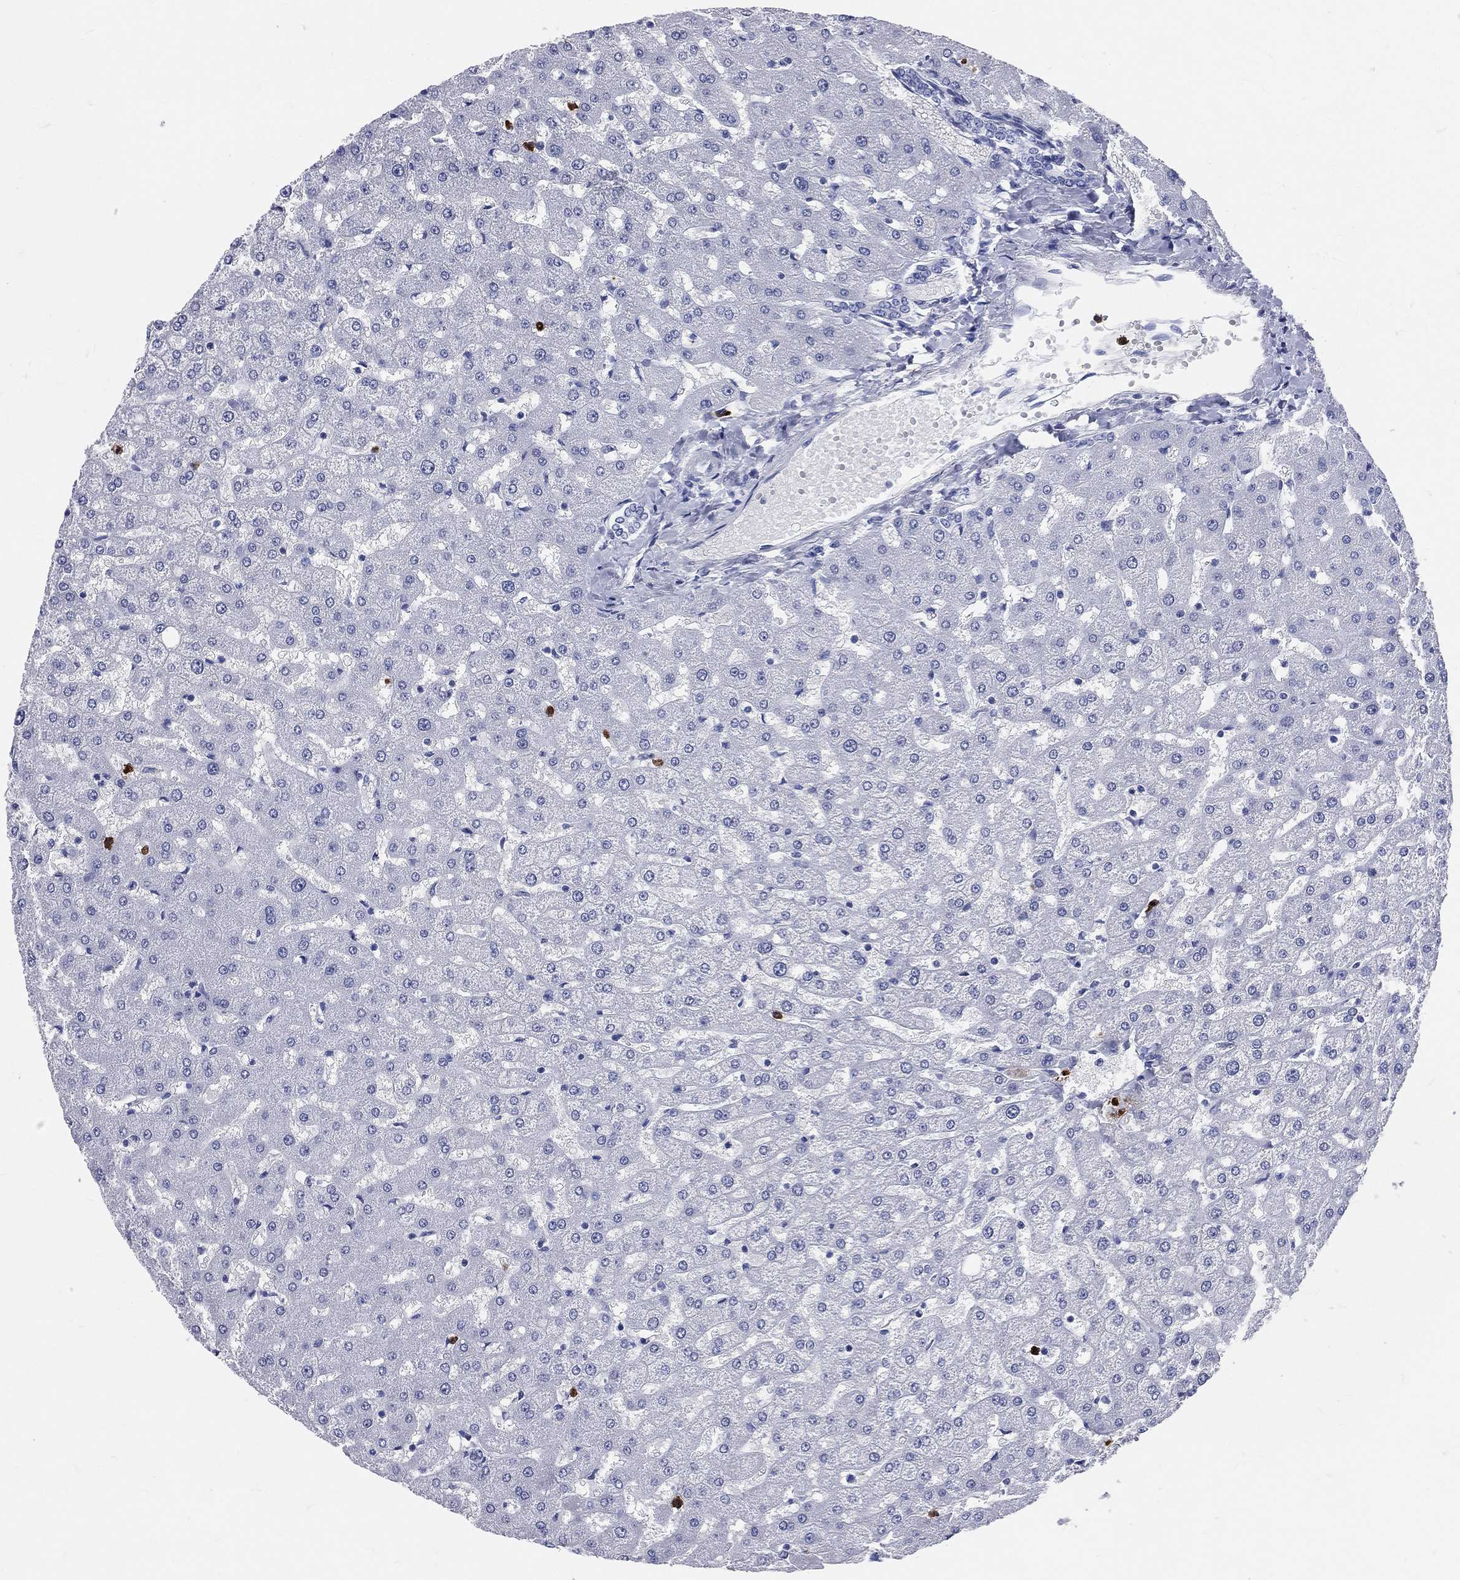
{"staining": {"intensity": "negative", "quantity": "none", "location": "none"}, "tissue": "liver", "cell_type": "Cholangiocytes", "image_type": "normal", "snomed": [{"axis": "morphology", "description": "Normal tissue, NOS"}, {"axis": "topography", "description": "Liver"}], "caption": "Cholangiocytes are negative for protein expression in normal human liver. (Stains: DAB (3,3'-diaminobenzidine) IHC with hematoxylin counter stain, Microscopy: brightfield microscopy at high magnification).", "gene": "PGLYRP1", "patient": {"sex": "female", "age": 50}}